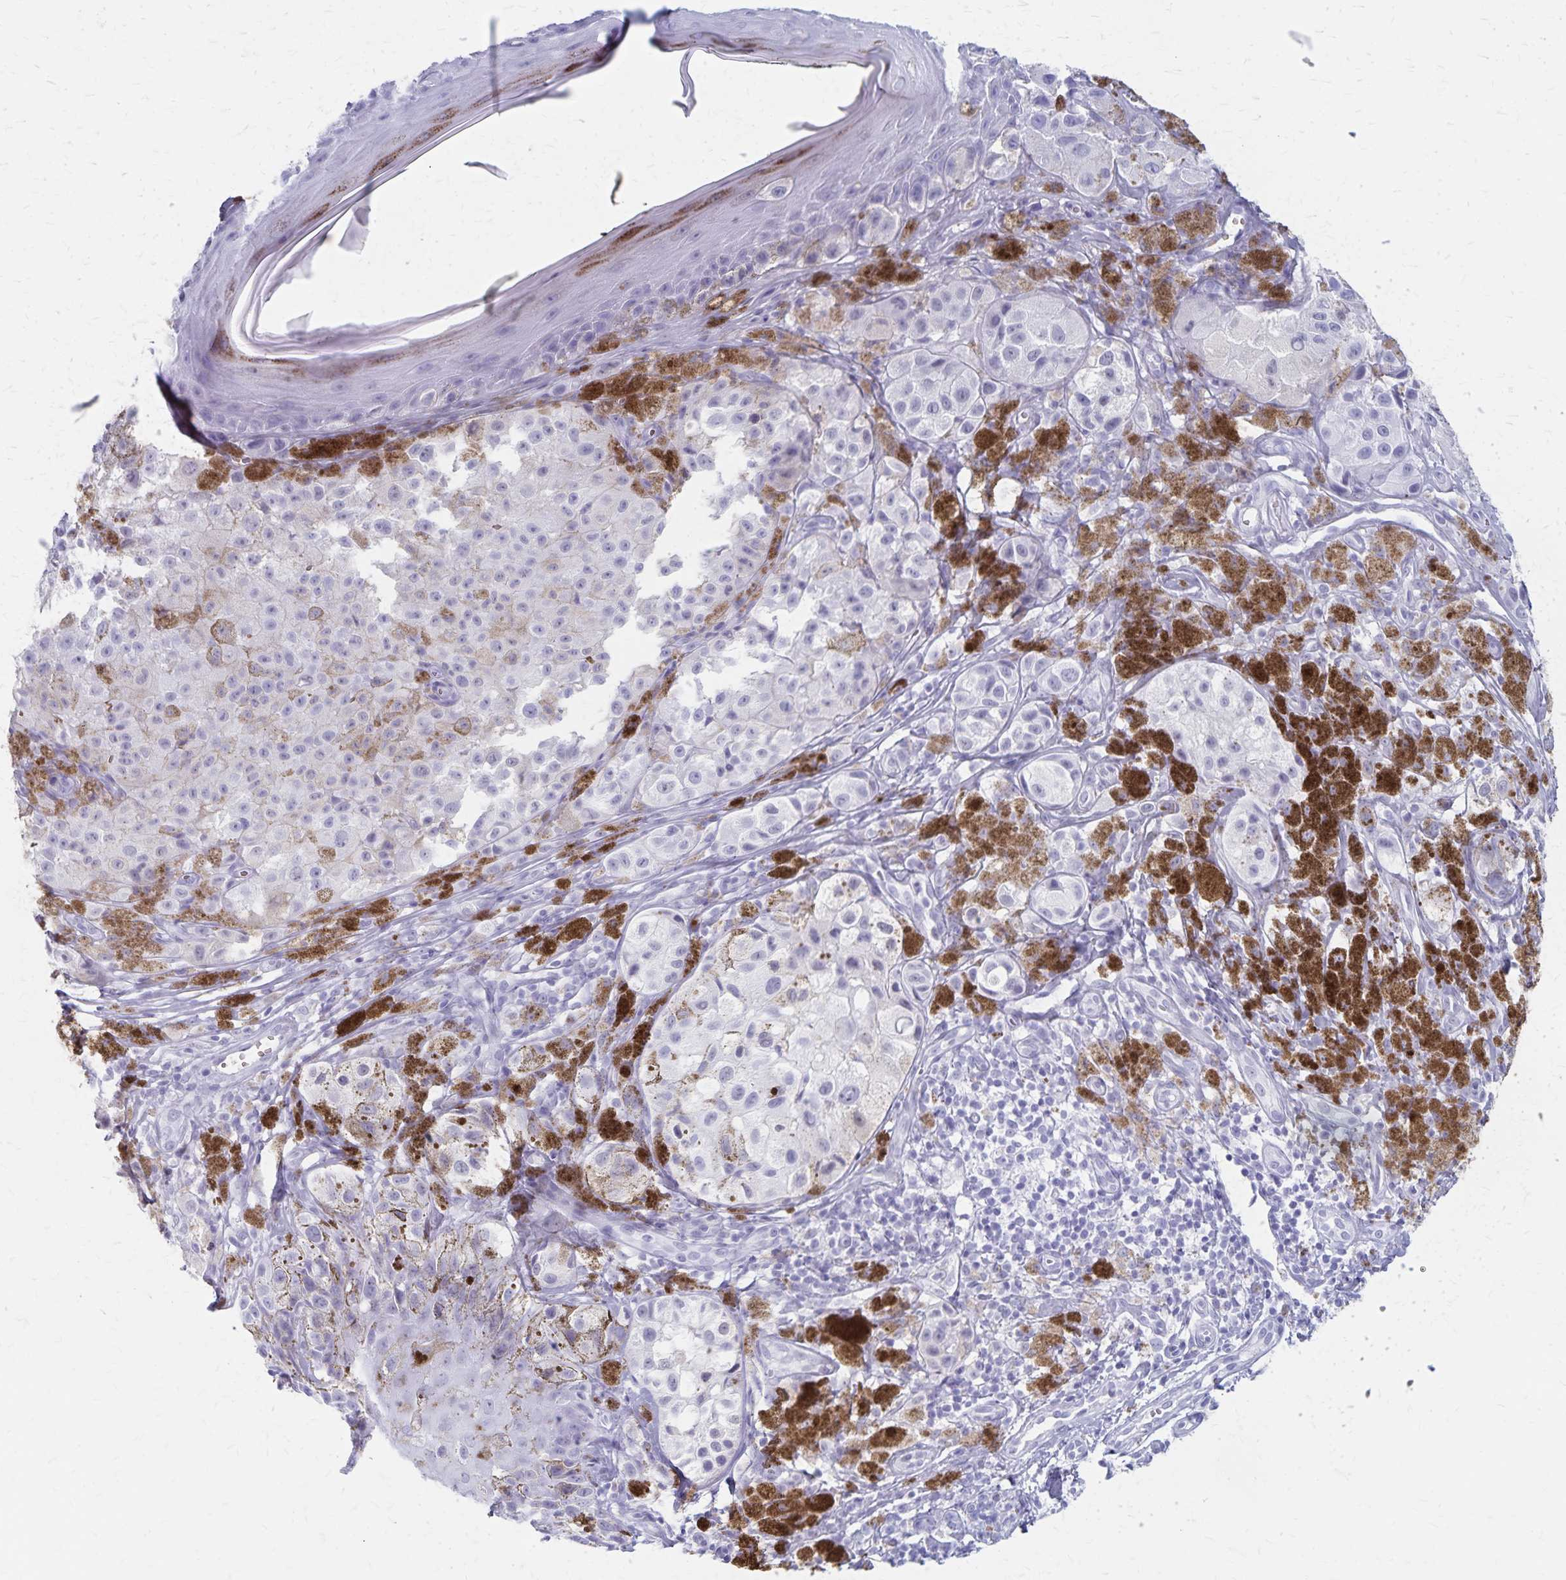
{"staining": {"intensity": "negative", "quantity": "none", "location": "none"}, "tissue": "melanoma", "cell_type": "Tumor cells", "image_type": "cancer", "snomed": [{"axis": "morphology", "description": "Malignant melanoma, NOS"}, {"axis": "topography", "description": "Skin"}], "caption": "An image of malignant melanoma stained for a protein demonstrates no brown staining in tumor cells.", "gene": "GPBAR1", "patient": {"sex": "male", "age": 61}}